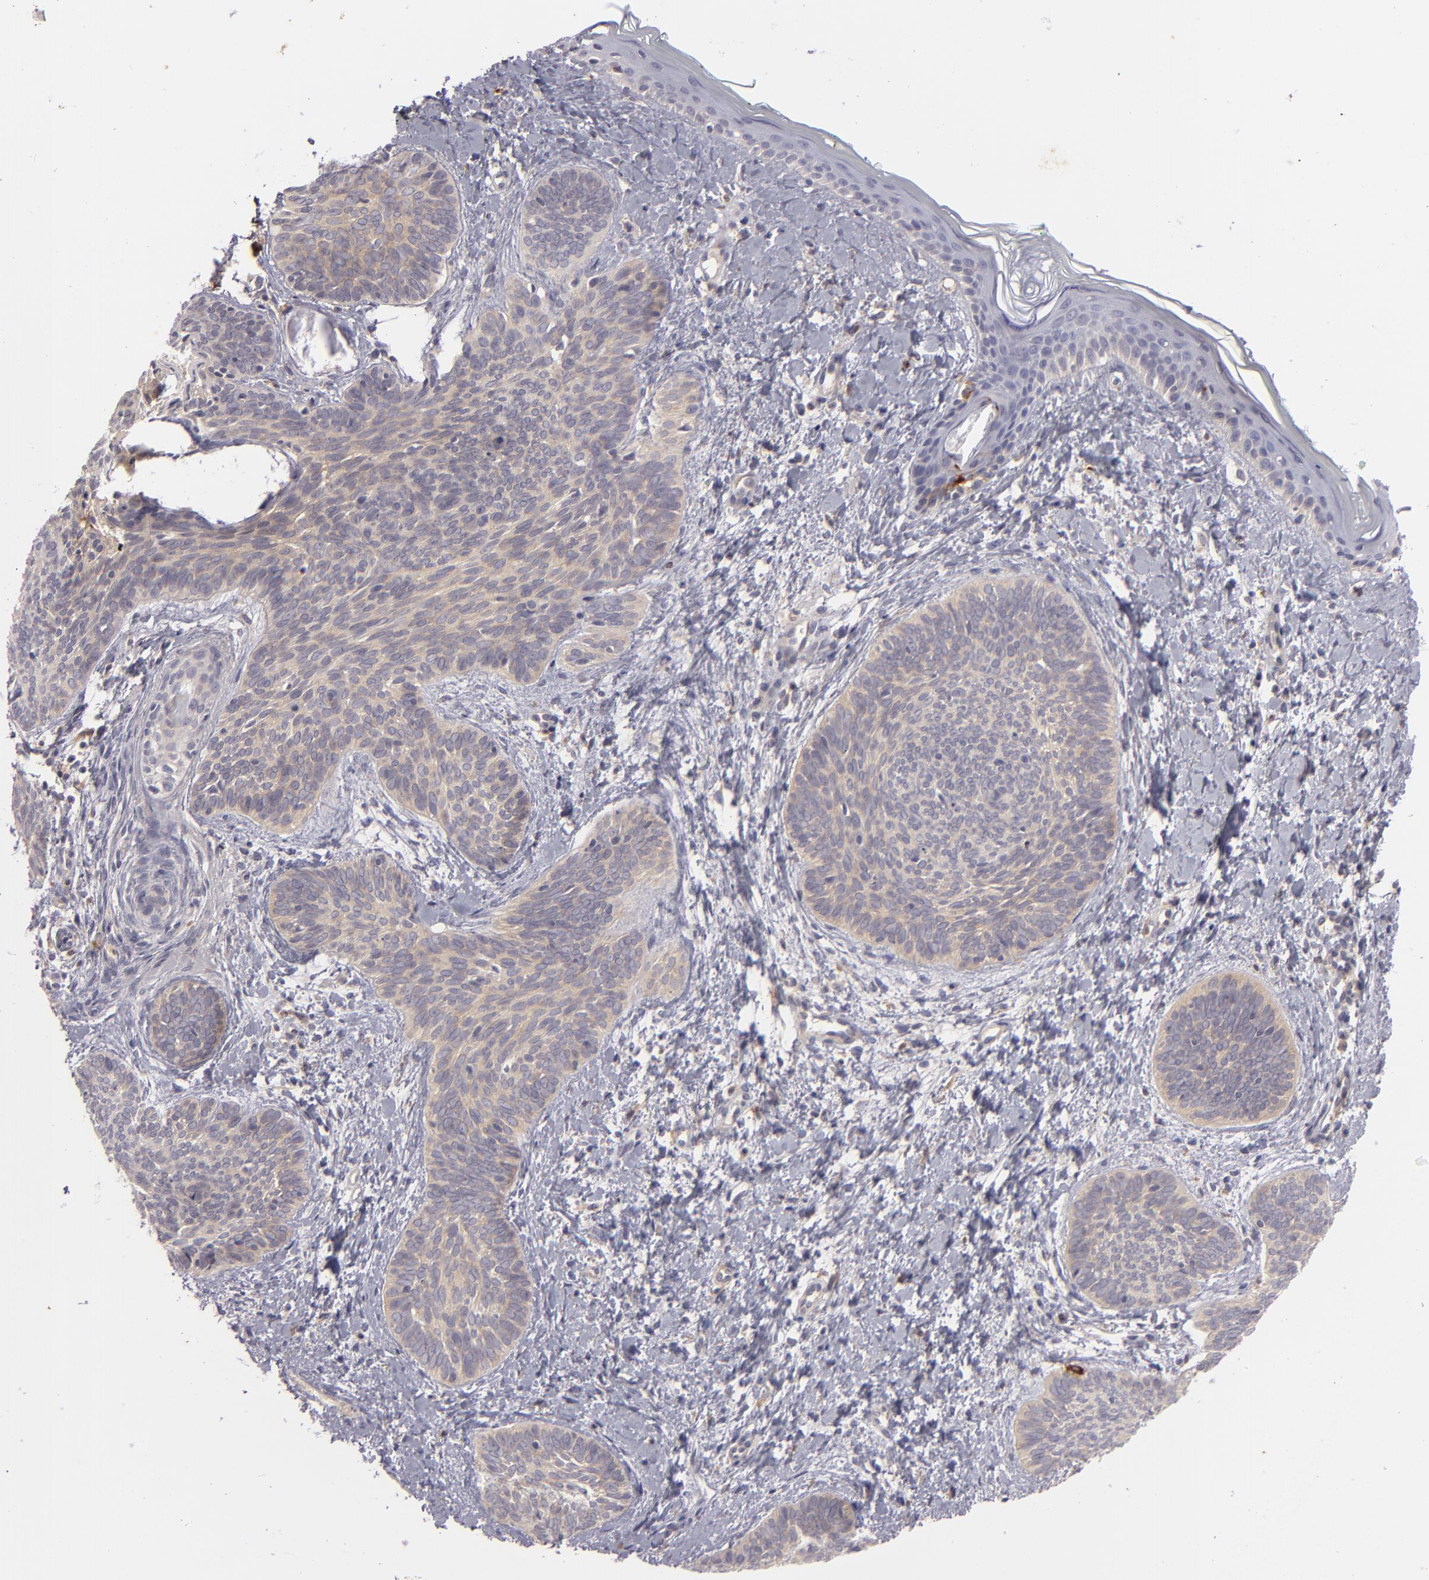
{"staining": {"intensity": "weak", "quantity": ">75%", "location": "cytoplasmic/membranous"}, "tissue": "skin cancer", "cell_type": "Tumor cells", "image_type": "cancer", "snomed": [{"axis": "morphology", "description": "Basal cell carcinoma"}, {"axis": "topography", "description": "Skin"}], "caption": "A brown stain labels weak cytoplasmic/membranous staining of a protein in human skin cancer (basal cell carcinoma) tumor cells.", "gene": "CD83", "patient": {"sex": "female", "age": 81}}